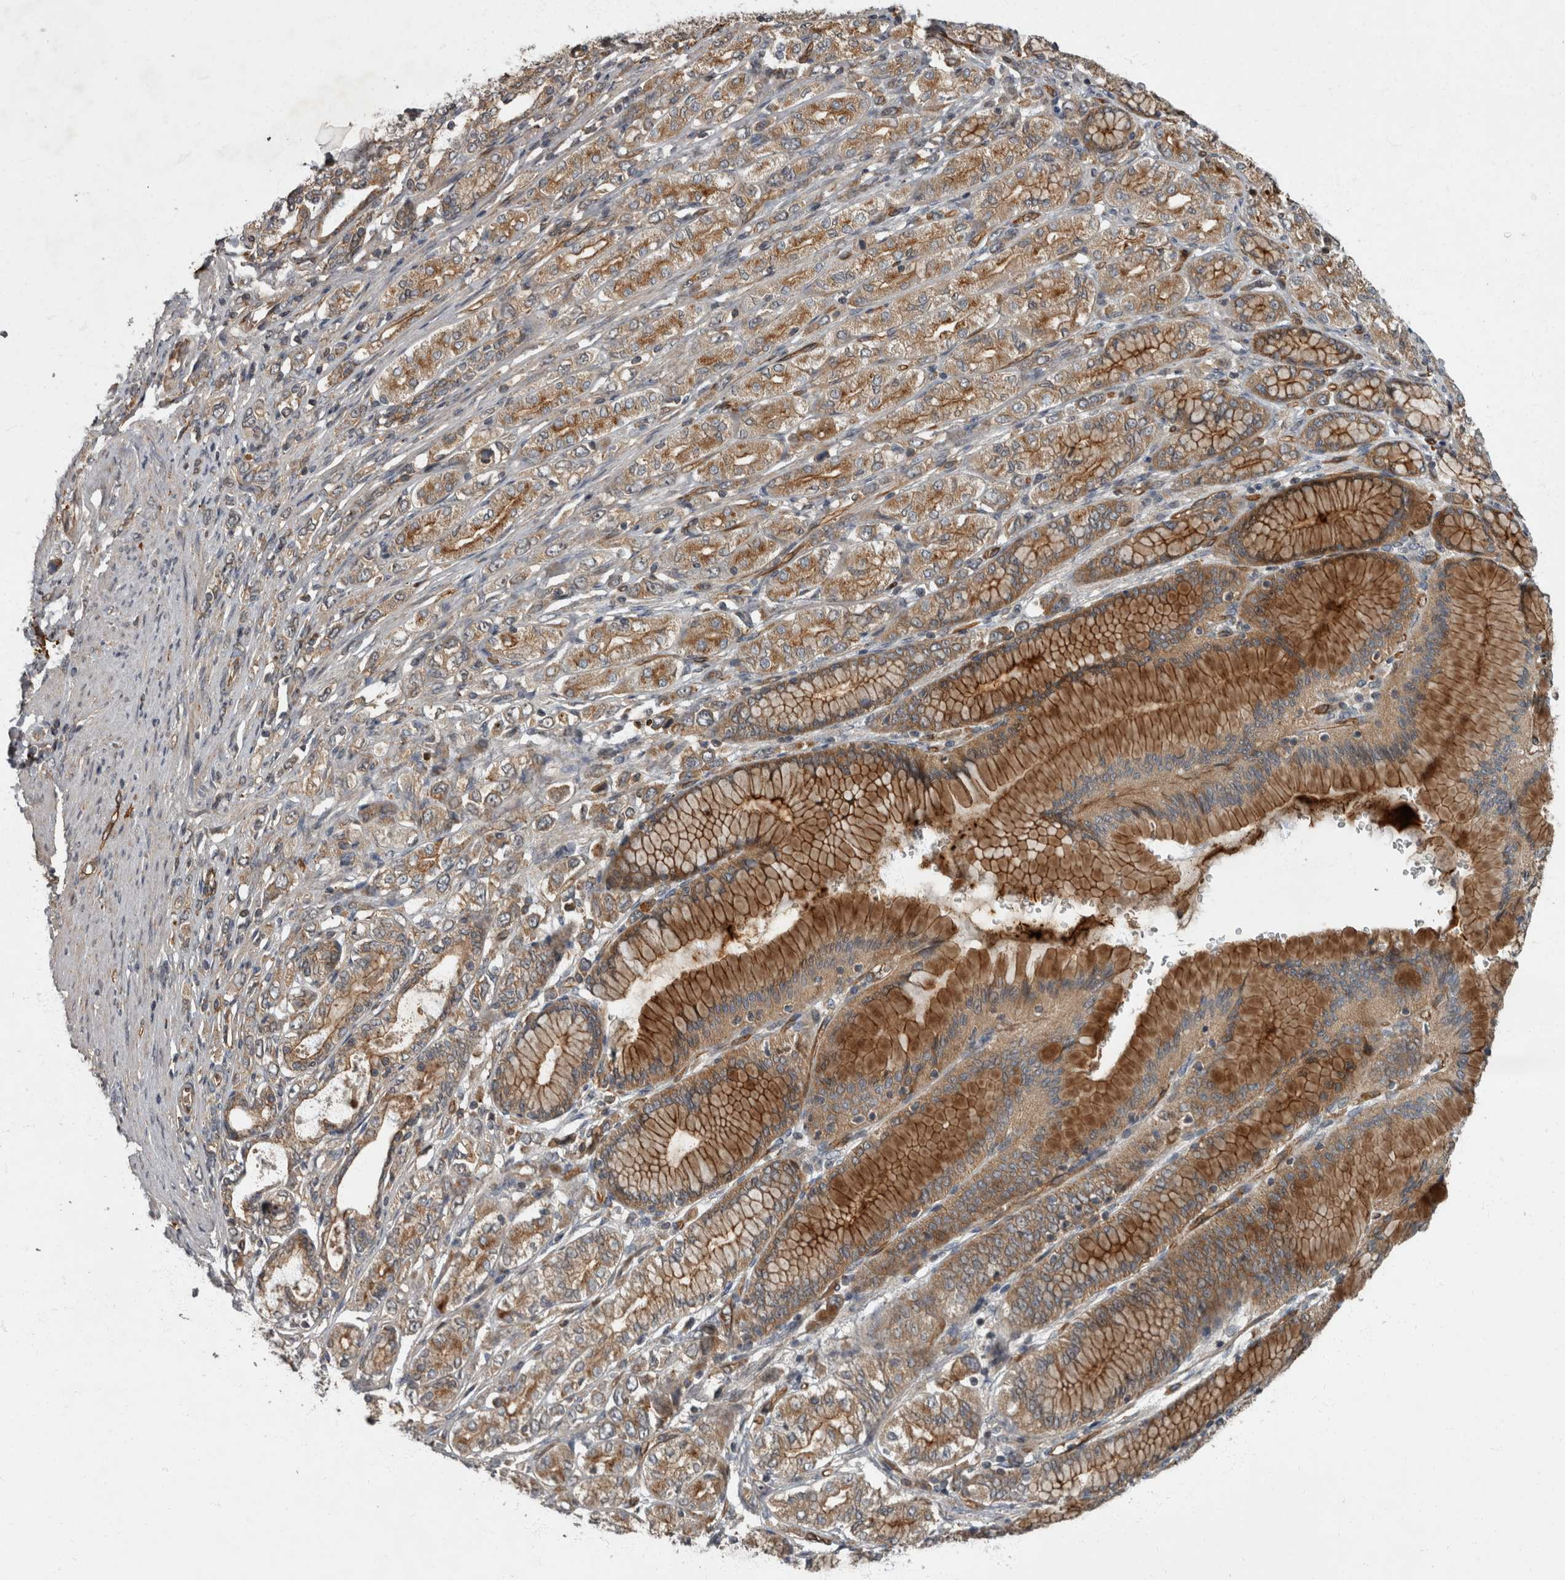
{"staining": {"intensity": "moderate", "quantity": ">75%", "location": "cytoplasmic/membranous"}, "tissue": "stomach cancer", "cell_type": "Tumor cells", "image_type": "cancer", "snomed": [{"axis": "morphology", "description": "Adenocarcinoma, NOS"}, {"axis": "topography", "description": "Stomach"}], "caption": "There is medium levels of moderate cytoplasmic/membranous staining in tumor cells of adenocarcinoma (stomach), as demonstrated by immunohistochemical staining (brown color).", "gene": "VEGFD", "patient": {"sex": "female", "age": 65}}